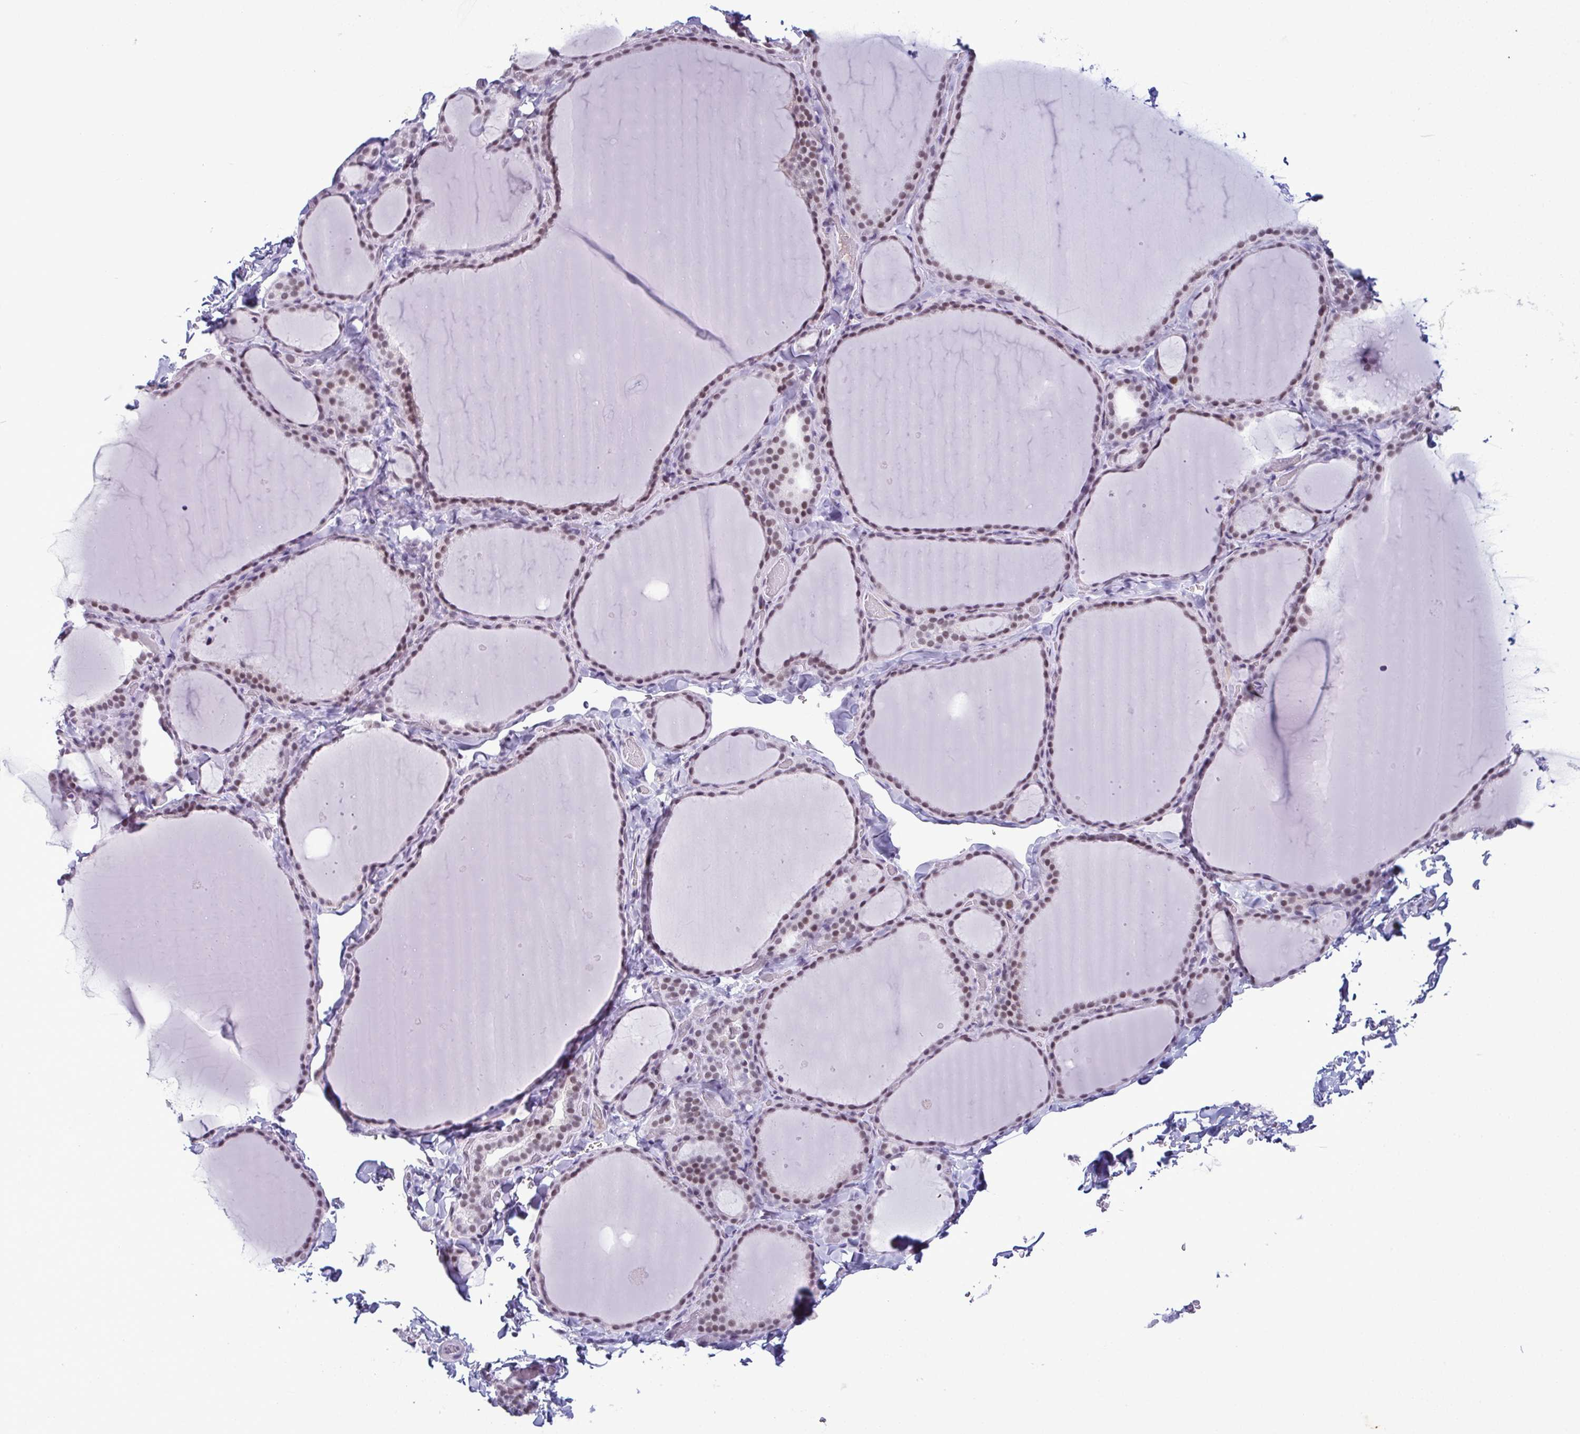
{"staining": {"intensity": "moderate", "quantity": "25%-75%", "location": "nuclear"}, "tissue": "thyroid gland", "cell_type": "Glandular cells", "image_type": "normal", "snomed": [{"axis": "morphology", "description": "Normal tissue, NOS"}, {"axis": "topography", "description": "Thyroid gland"}], "caption": "Immunohistochemistry (IHC) (DAB) staining of benign thyroid gland demonstrates moderate nuclear protein positivity in approximately 25%-75% of glandular cells.", "gene": "RBM7", "patient": {"sex": "female", "age": 22}}